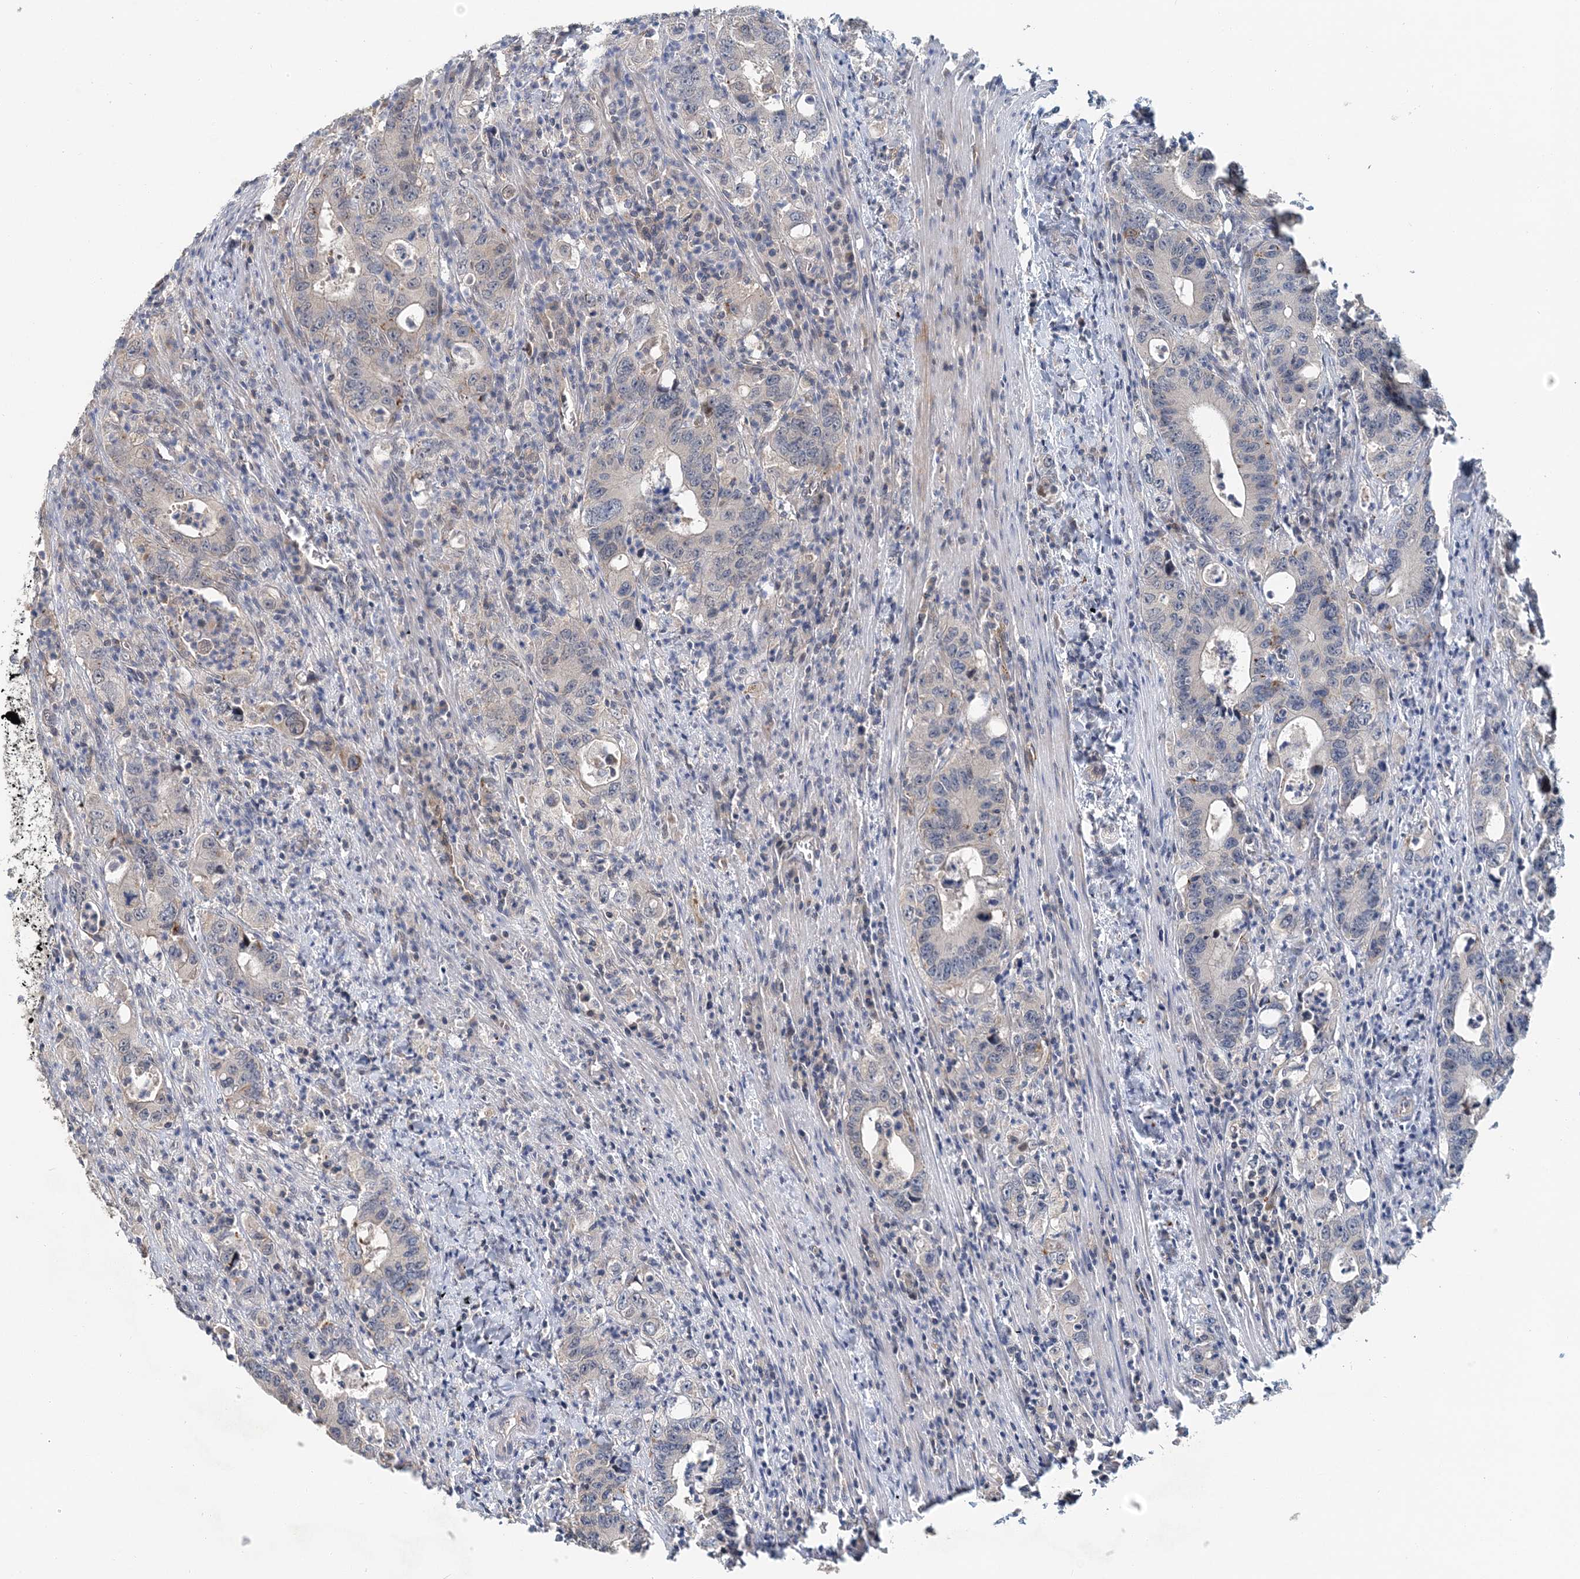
{"staining": {"intensity": "weak", "quantity": "<25%", "location": "cytoplasmic/membranous"}, "tissue": "colorectal cancer", "cell_type": "Tumor cells", "image_type": "cancer", "snomed": [{"axis": "morphology", "description": "Adenocarcinoma, NOS"}, {"axis": "topography", "description": "Colon"}], "caption": "A histopathology image of human colorectal cancer (adenocarcinoma) is negative for staining in tumor cells. (DAB IHC, high magnification).", "gene": "RNF25", "patient": {"sex": "female", "age": 75}}